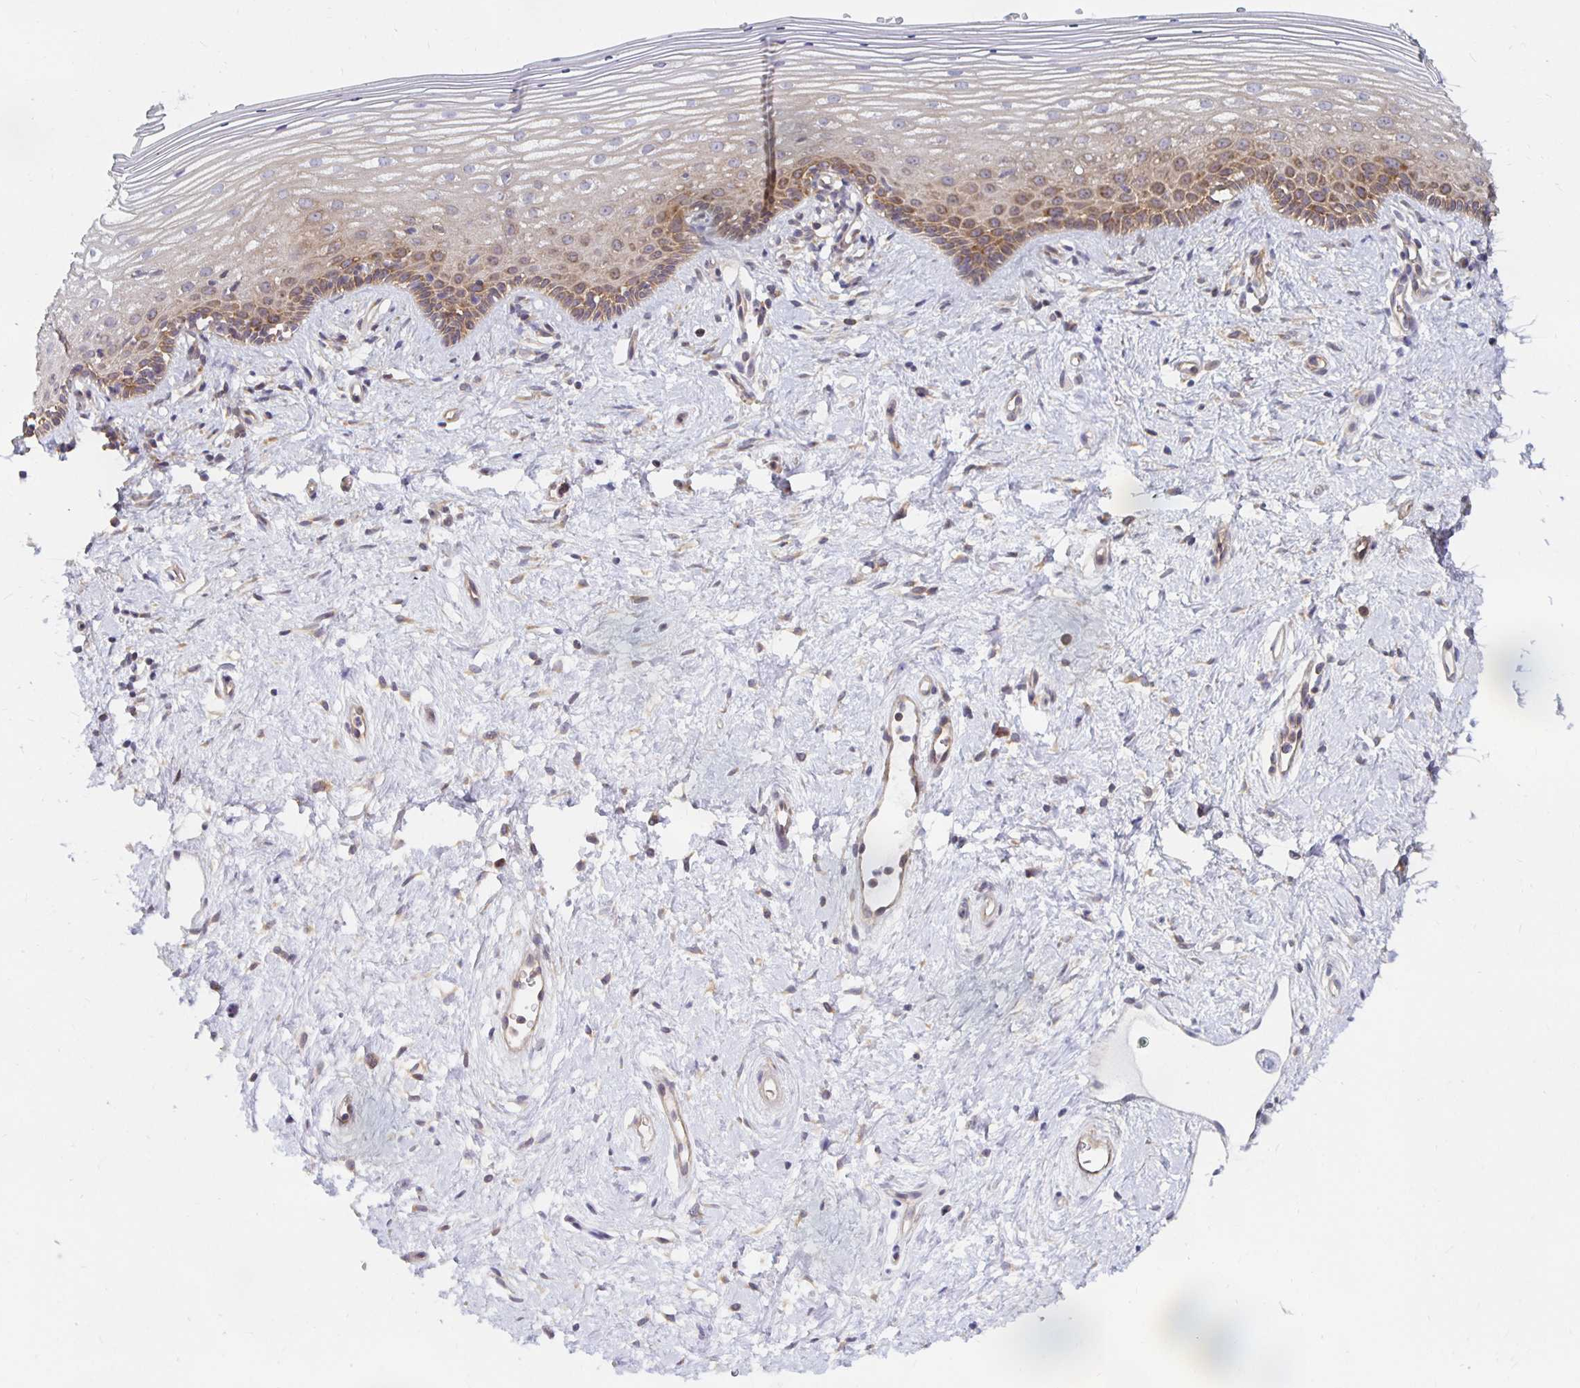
{"staining": {"intensity": "moderate", "quantity": "25%-75%", "location": "cytoplasmic/membranous"}, "tissue": "vagina", "cell_type": "Squamous epithelial cells", "image_type": "normal", "snomed": [{"axis": "morphology", "description": "Normal tissue, NOS"}, {"axis": "topography", "description": "Vagina"}], "caption": "High-power microscopy captured an IHC histopathology image of normal vagina, revealing moderate cytoplasmic/membranous staining in approximately 25%-75% of squamous epithelial cells. (Brightfield microscopy of DAB IHC at high magnification).", "gene": "PDAP1", "patient": {"sex": "female", "age": 42}}